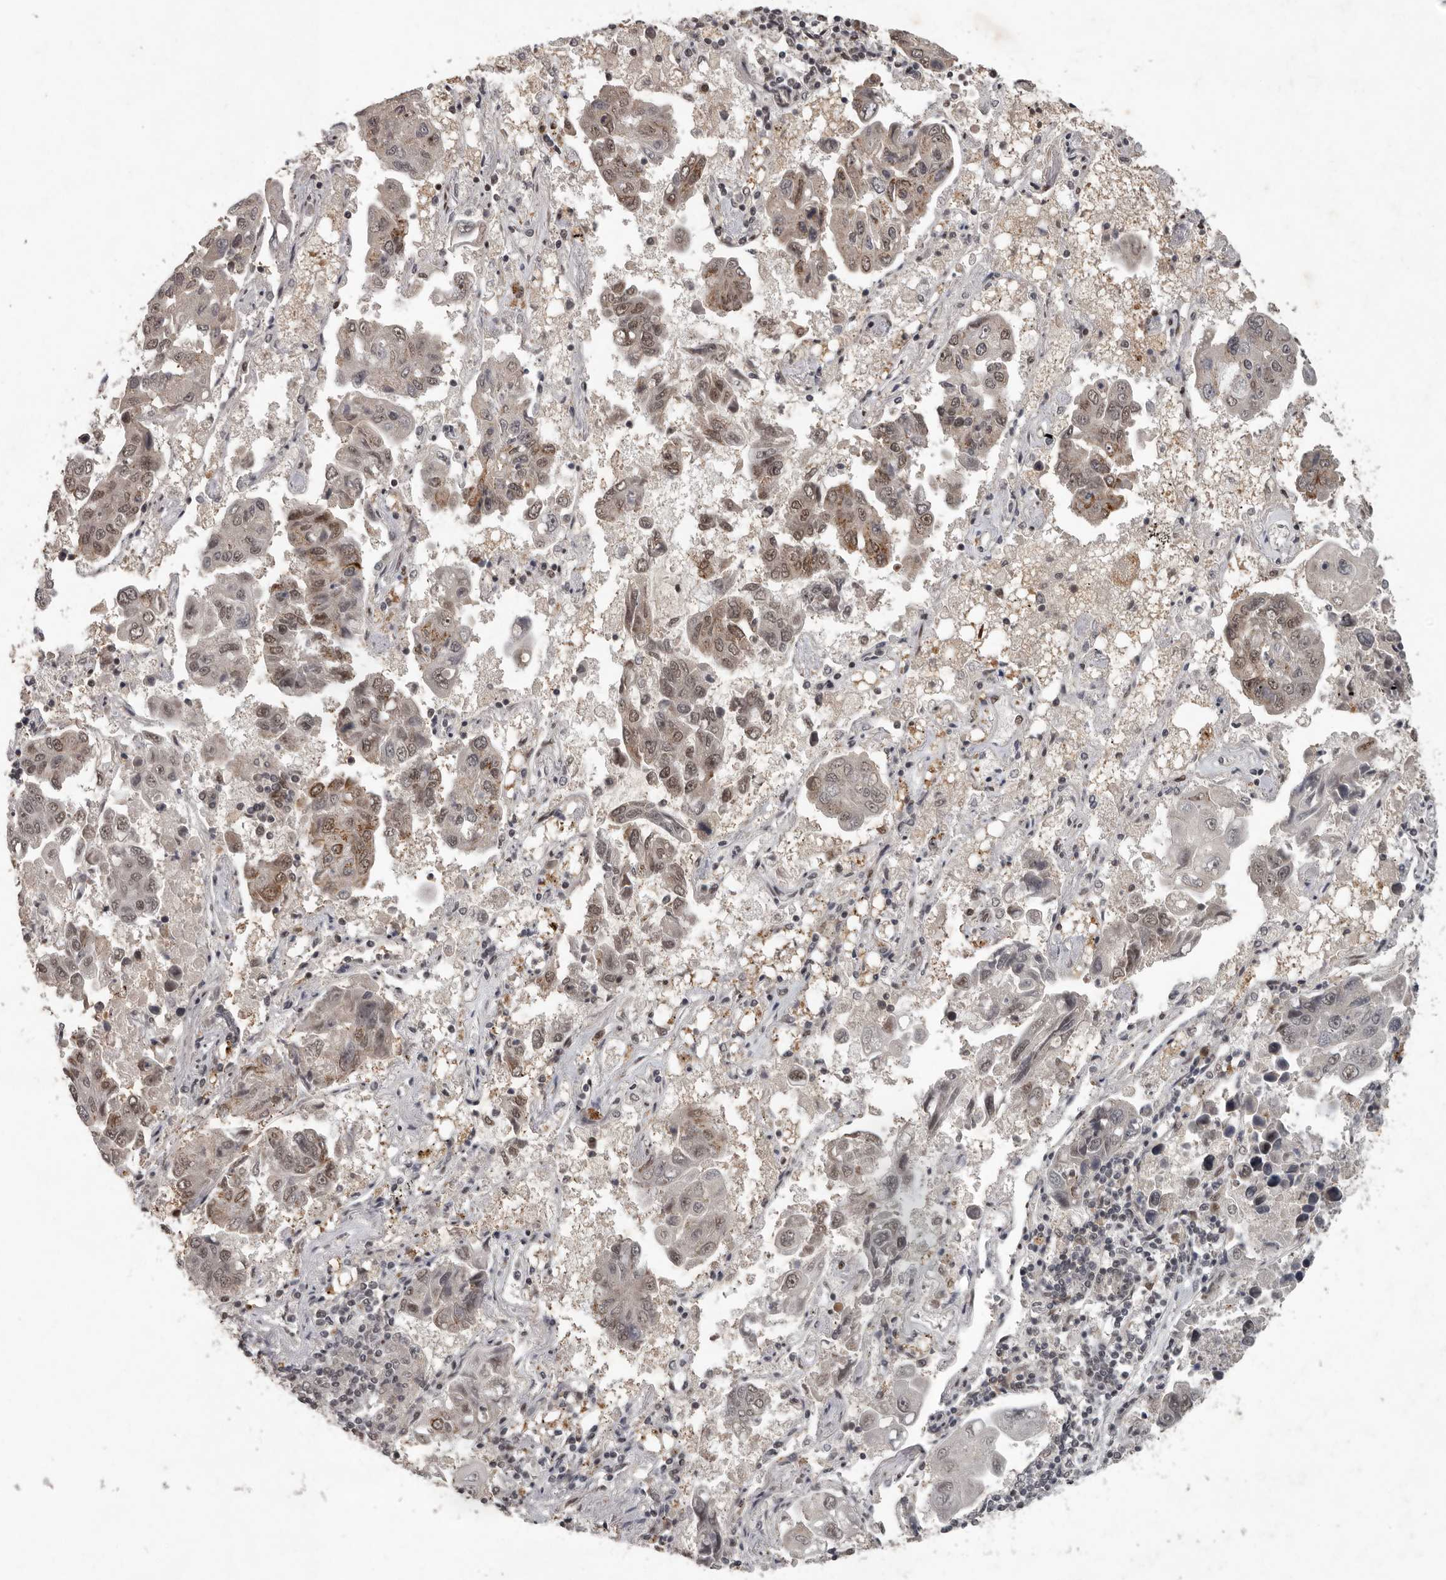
{"staining": {"intensity": "moderate", "quantity": "25%-75%", "location": "cytoplasmic/membranous,nuclear"}, "tissue": "lung cancer", "cell_type": "Tumor cells", "image_type": "cancer", "snomed": [{"axis": "morphology", "description": "Adenocarcinoma, NOS"}, {"axis": "topography", "description": "Lung"}], "caption": "Lung adenocarcinoma stained with a protein marker displays moderate staining in tumor cells.", "gene": "CDC27", "patient": {"sex": "male", "age": 64}}